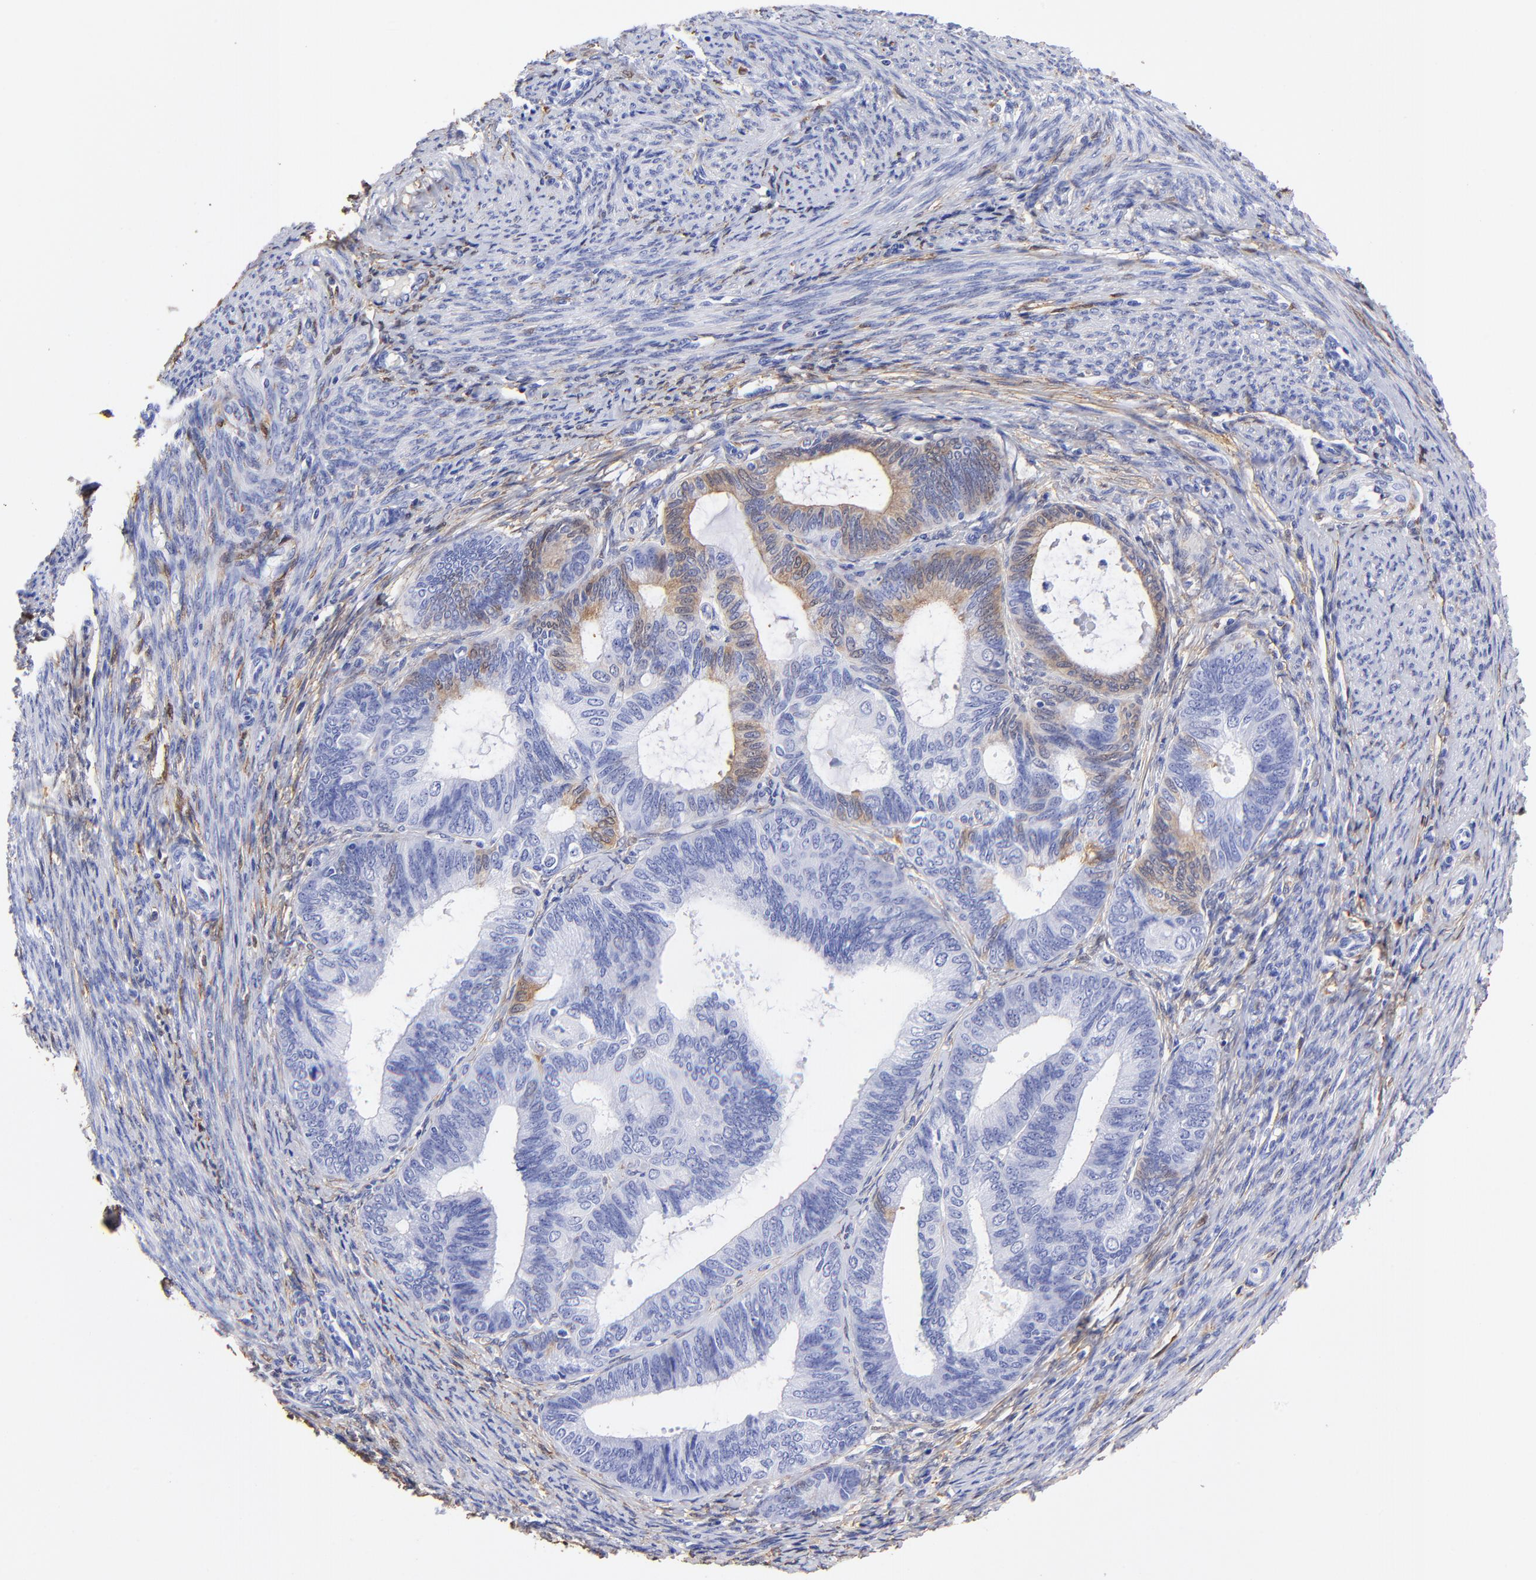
{"staining": {"intensity": "moderate", "quantity": "<25%", "location": "cytoplasmic/membranous"}, "tissue": "endometrial cancer", "cell_type": "Tumor cells", "image_type": "cancer", "snomed": [{"axis": "morphology", "description": "Adenocarcinoma, NOS"}, {"axis": "topography", "description": "Endometrium"}], "caption": "Immunohistochemistry of human endometrial cancer (adenocarcinoma) exhibits low levels of moderate cytoplasmic/membranous positivity in approximately <25% of tumor cells.", "gene": "ALDH1A1", "patient": {"sex": "female", "age": 63}}